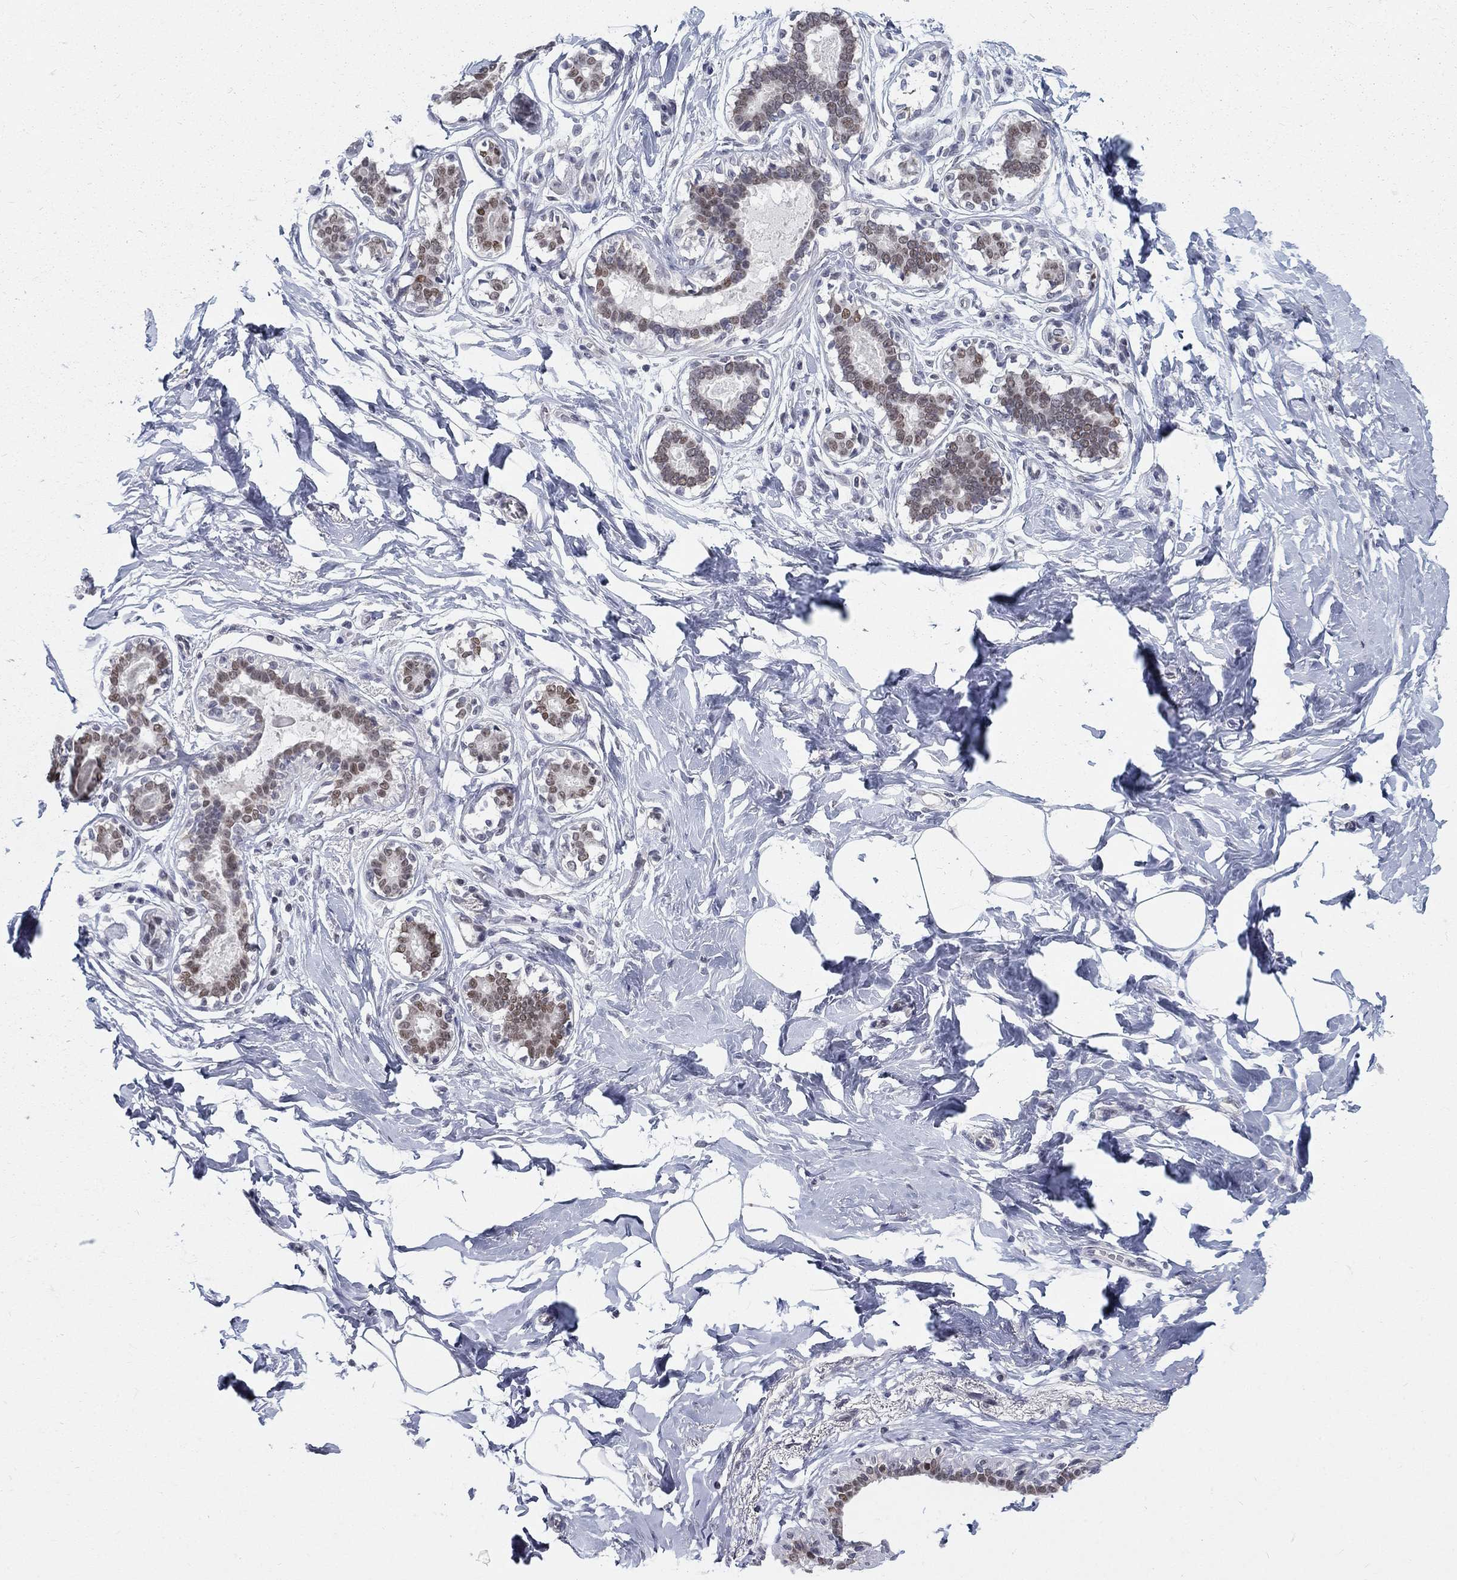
{"staining": {"intensity": "negative", "quantity": "none", "location": "none"}, "tissue": "breast", "cell_type": "Adipocytes", "image_type": "normal", "snomed": [{"axis": "morphology", "description": "Normal tissue, NOS"}, {"axis": "morphology", "description": "Lobular carcinoma, in situ"}, {"axis": "topography", "description": "Breast"}], "caption": "Image shows no protein staining in adipocytes of unremarkable breast.", "gene": "GCFC2", "patient": {"sex": "female", "age": 35}}